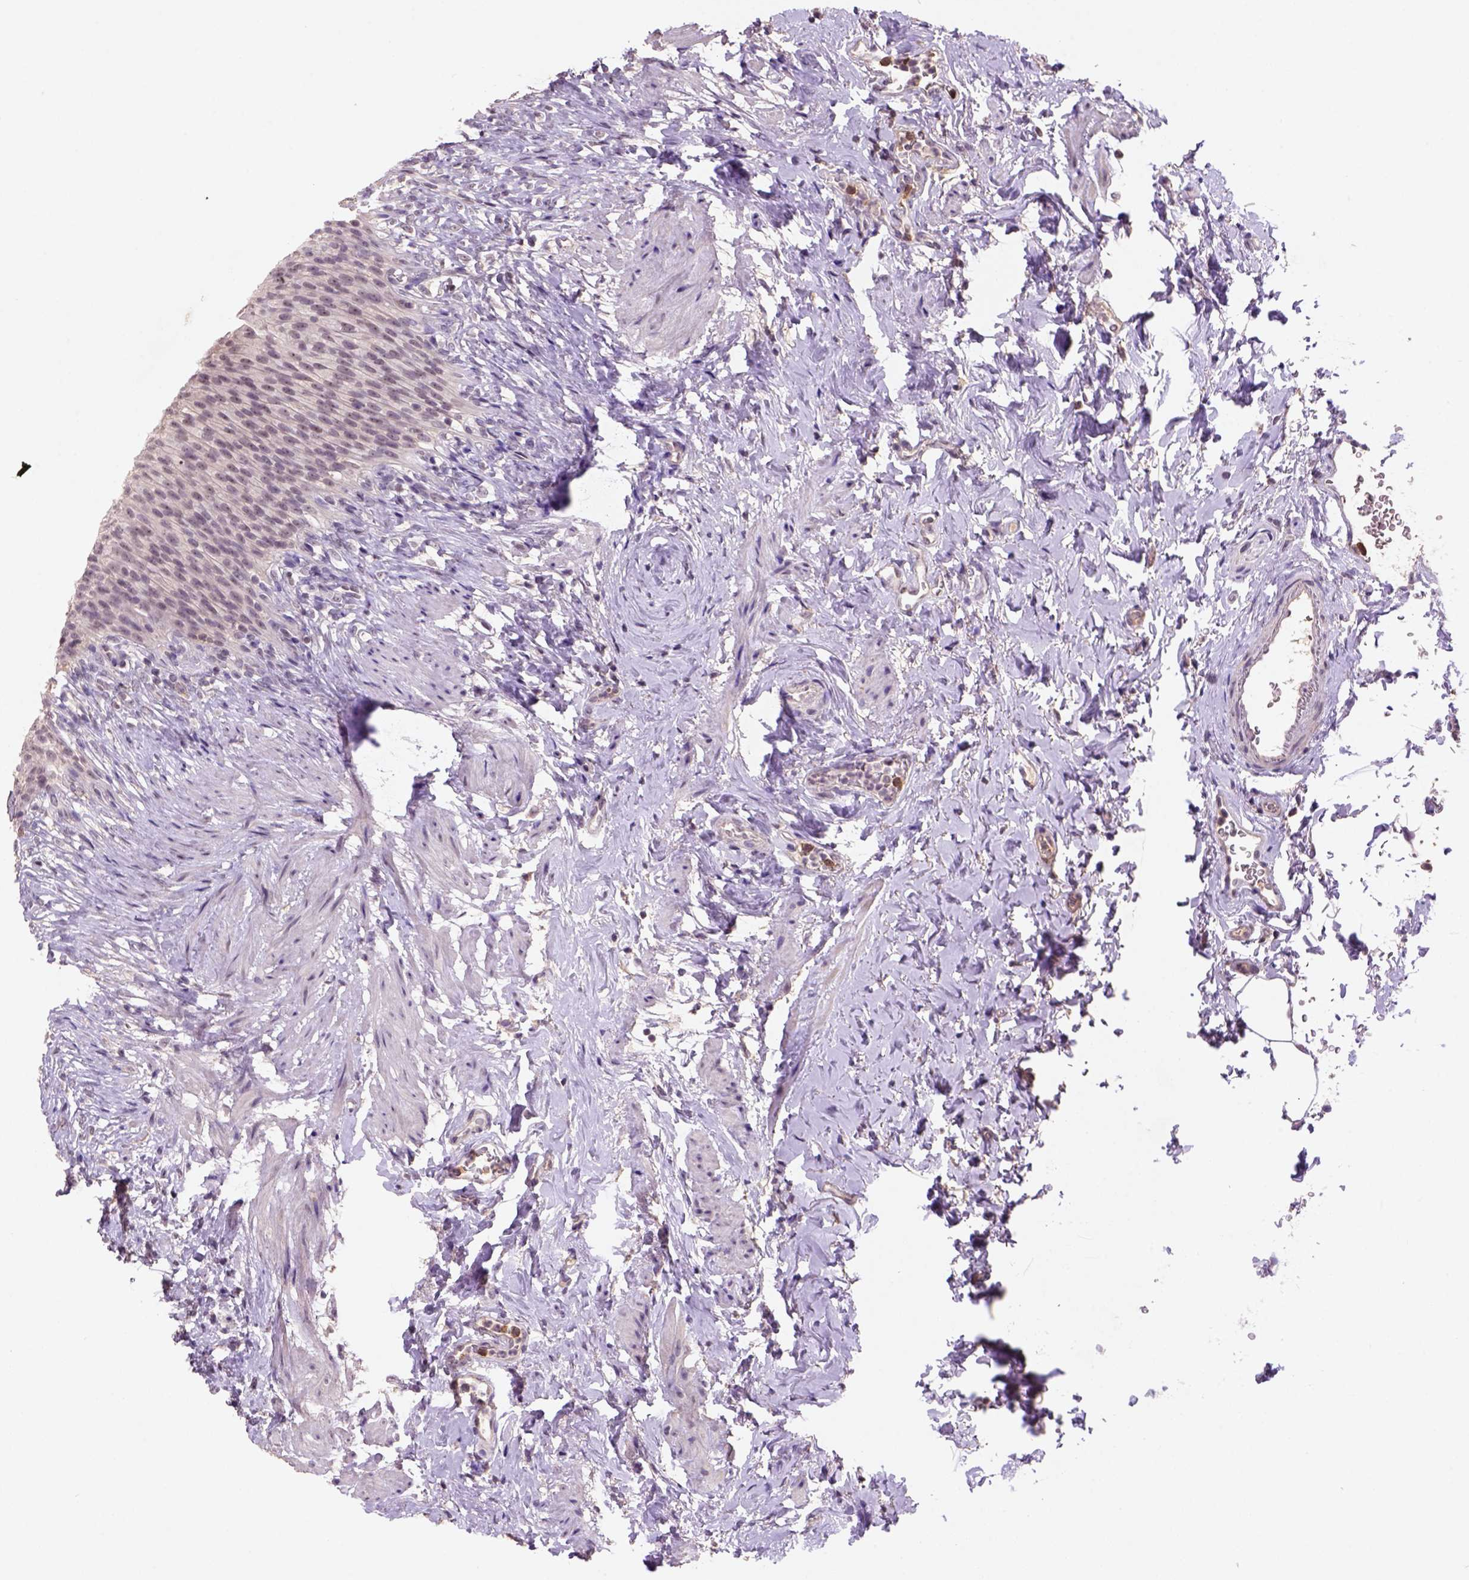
{"staining": {"intensity": "weak", "quantity": ">75%", "location": "cytoplasmic/membranous,nuclear"}, "tissue": "urinary bladder", "cell_type": "Urothelial cells", "image_type": "normal", "snomed": [{"axis": "morphology", "description": "Normal tissue, NOS"}, {"axis": "topography", "description": "Urinary bladder"}, {"axis": "topography", "description": "Prostate"}], "caption": "A micrograph of human urinary bladder stained for a protein displays weak cytoplasmic/membranous,nuclear brown staining in urothelial cells. The protein is stained brown, and the nuclei are stained in blue (DAB (3,3'-diaminobenzidine) IHC with brightfield microscopy, high magnification).", "gene": "SCML4", "patient": {"sex": "male", "age": 76}}